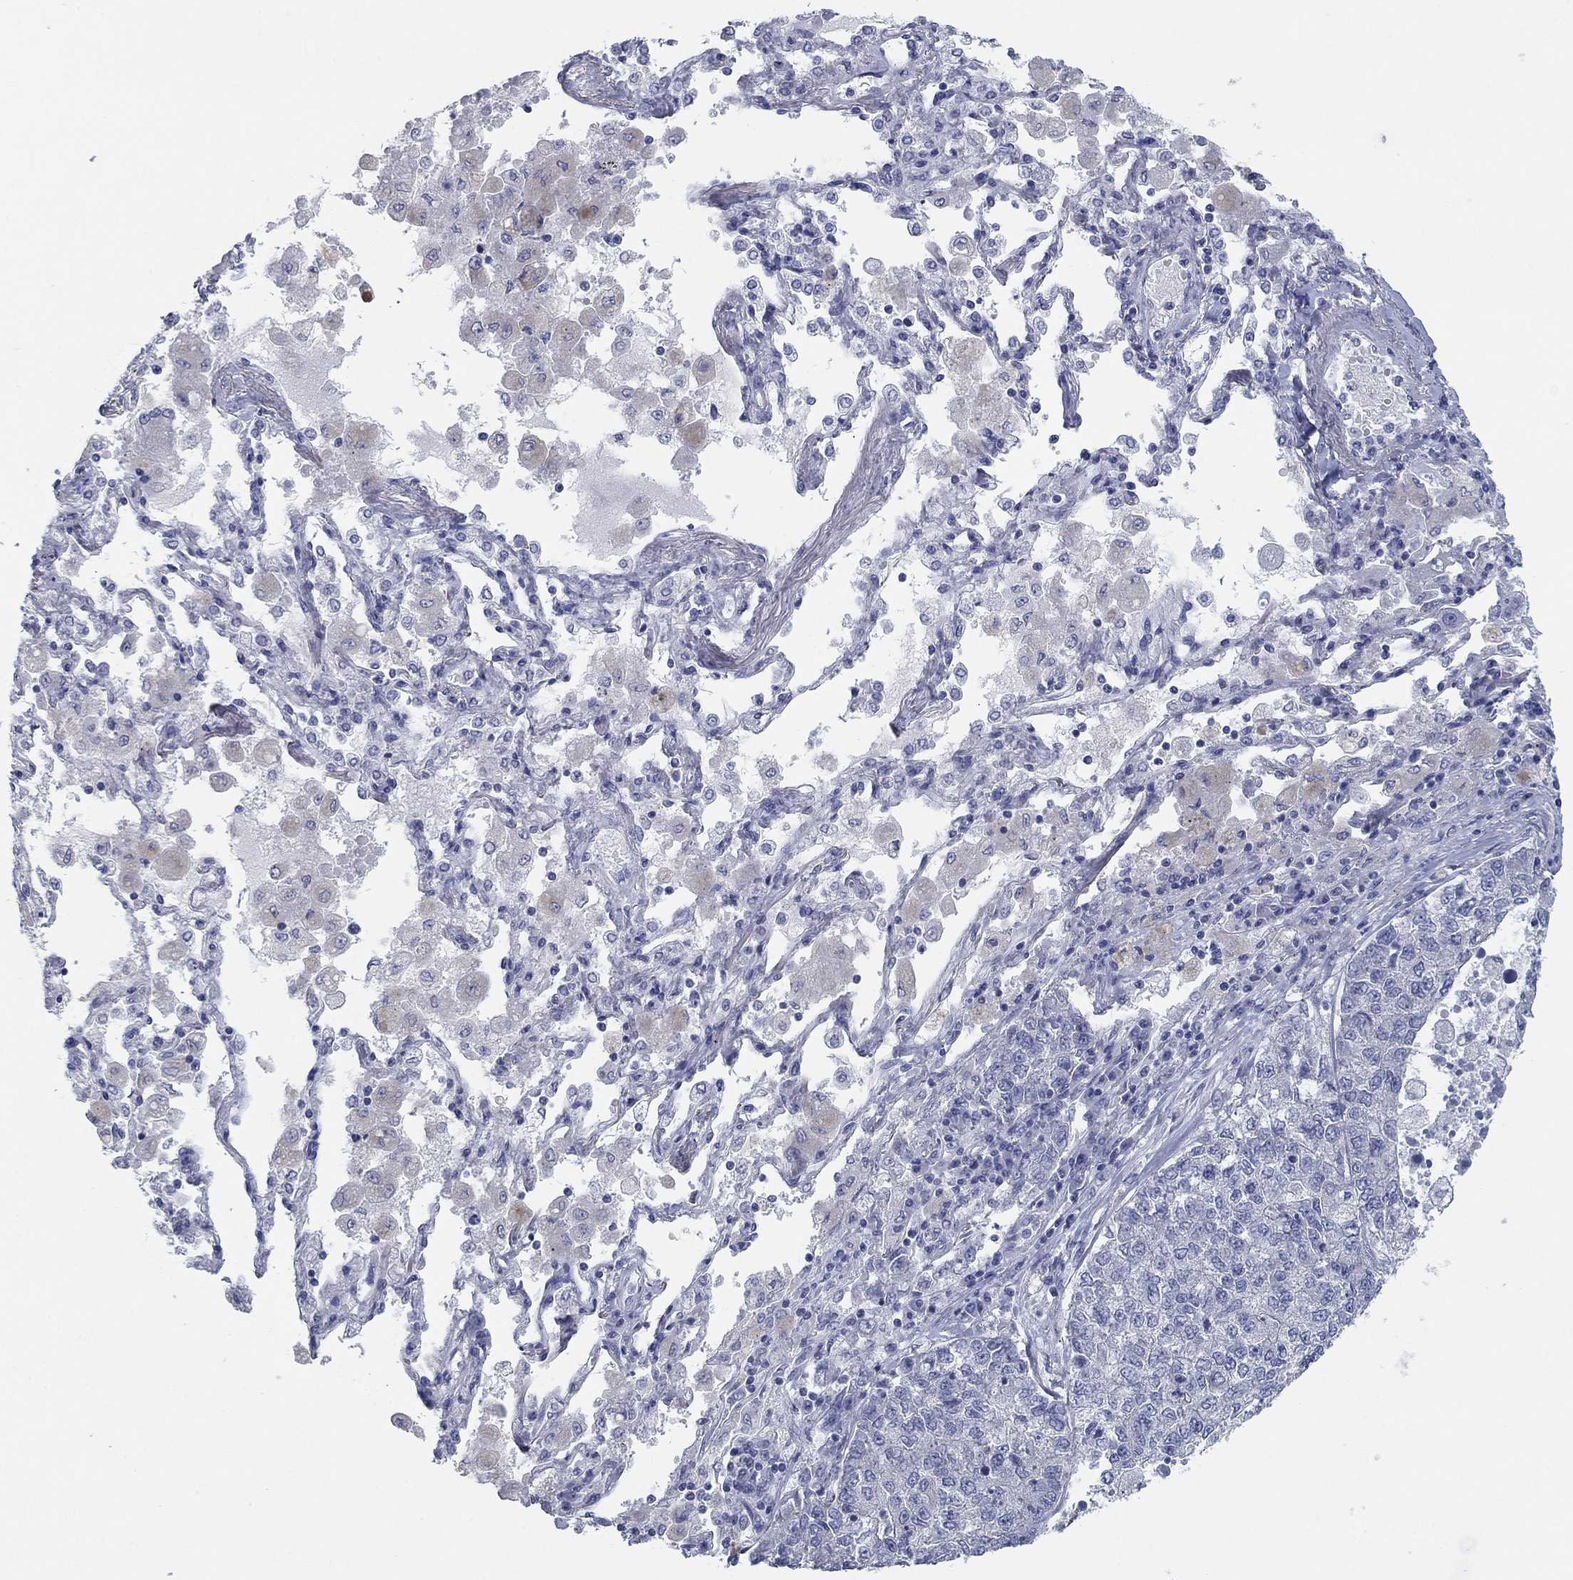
{"staining": {"intensity": "negative", "quantity": "none", "location": "none"}, "tissue": "lung cancer", "cell_type": "Tumor cells", "image_type": "cancer", "snomed": [{"axis": "morphology", "description": "Adenocarcinoma, NOS"}, {"axis": "topography", "description": "Lung"}], "caption": "Image shows no significant protein positivity in tumor cells of lung cancer.", "gene": "APOC3", "patient": {"sex": "male", "age": 49}}